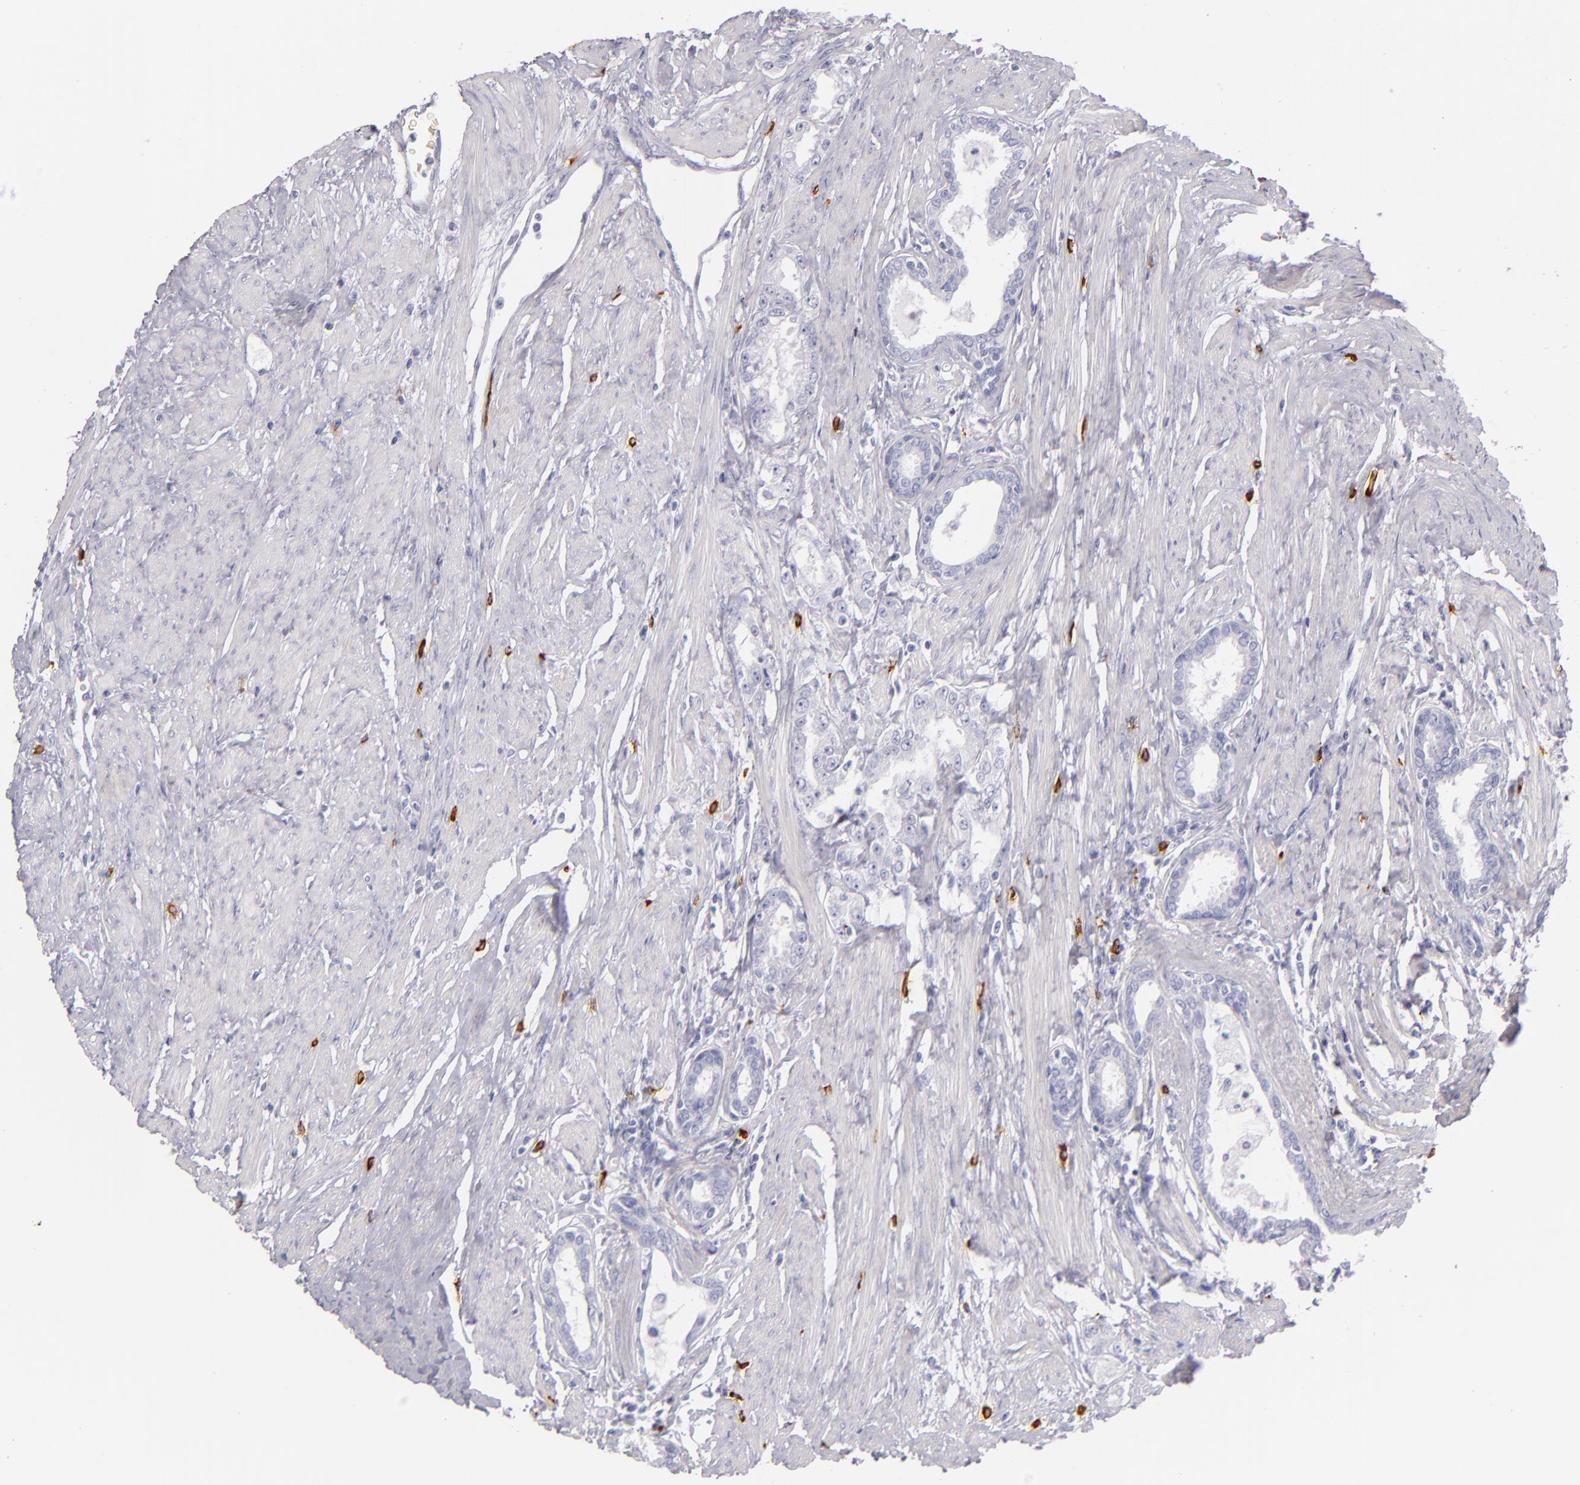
{"staining": {"intensity": "negative", "quantity": "none", "location": "none"}, "tissue": "prostate cancer", "cell_type": "Tumor cells", "image_type": "cancer", "snomed": [{"axis": "morphology", "description": "Adenocarcinoma, Medium grade"}, {"axis": "topography", "description": "Prostate"}], "caption": "Immunohistochemistry (IHC) micrograph of neoplastic tissue: prostate cancer (medium-grade adenocarcinoma) stained with DAB (3,3'-diaminobenzidine) shows no significant protein expression in tumor cells.", "gene": "TPSD1", "patient": {"sex": "male", "age": 72}}